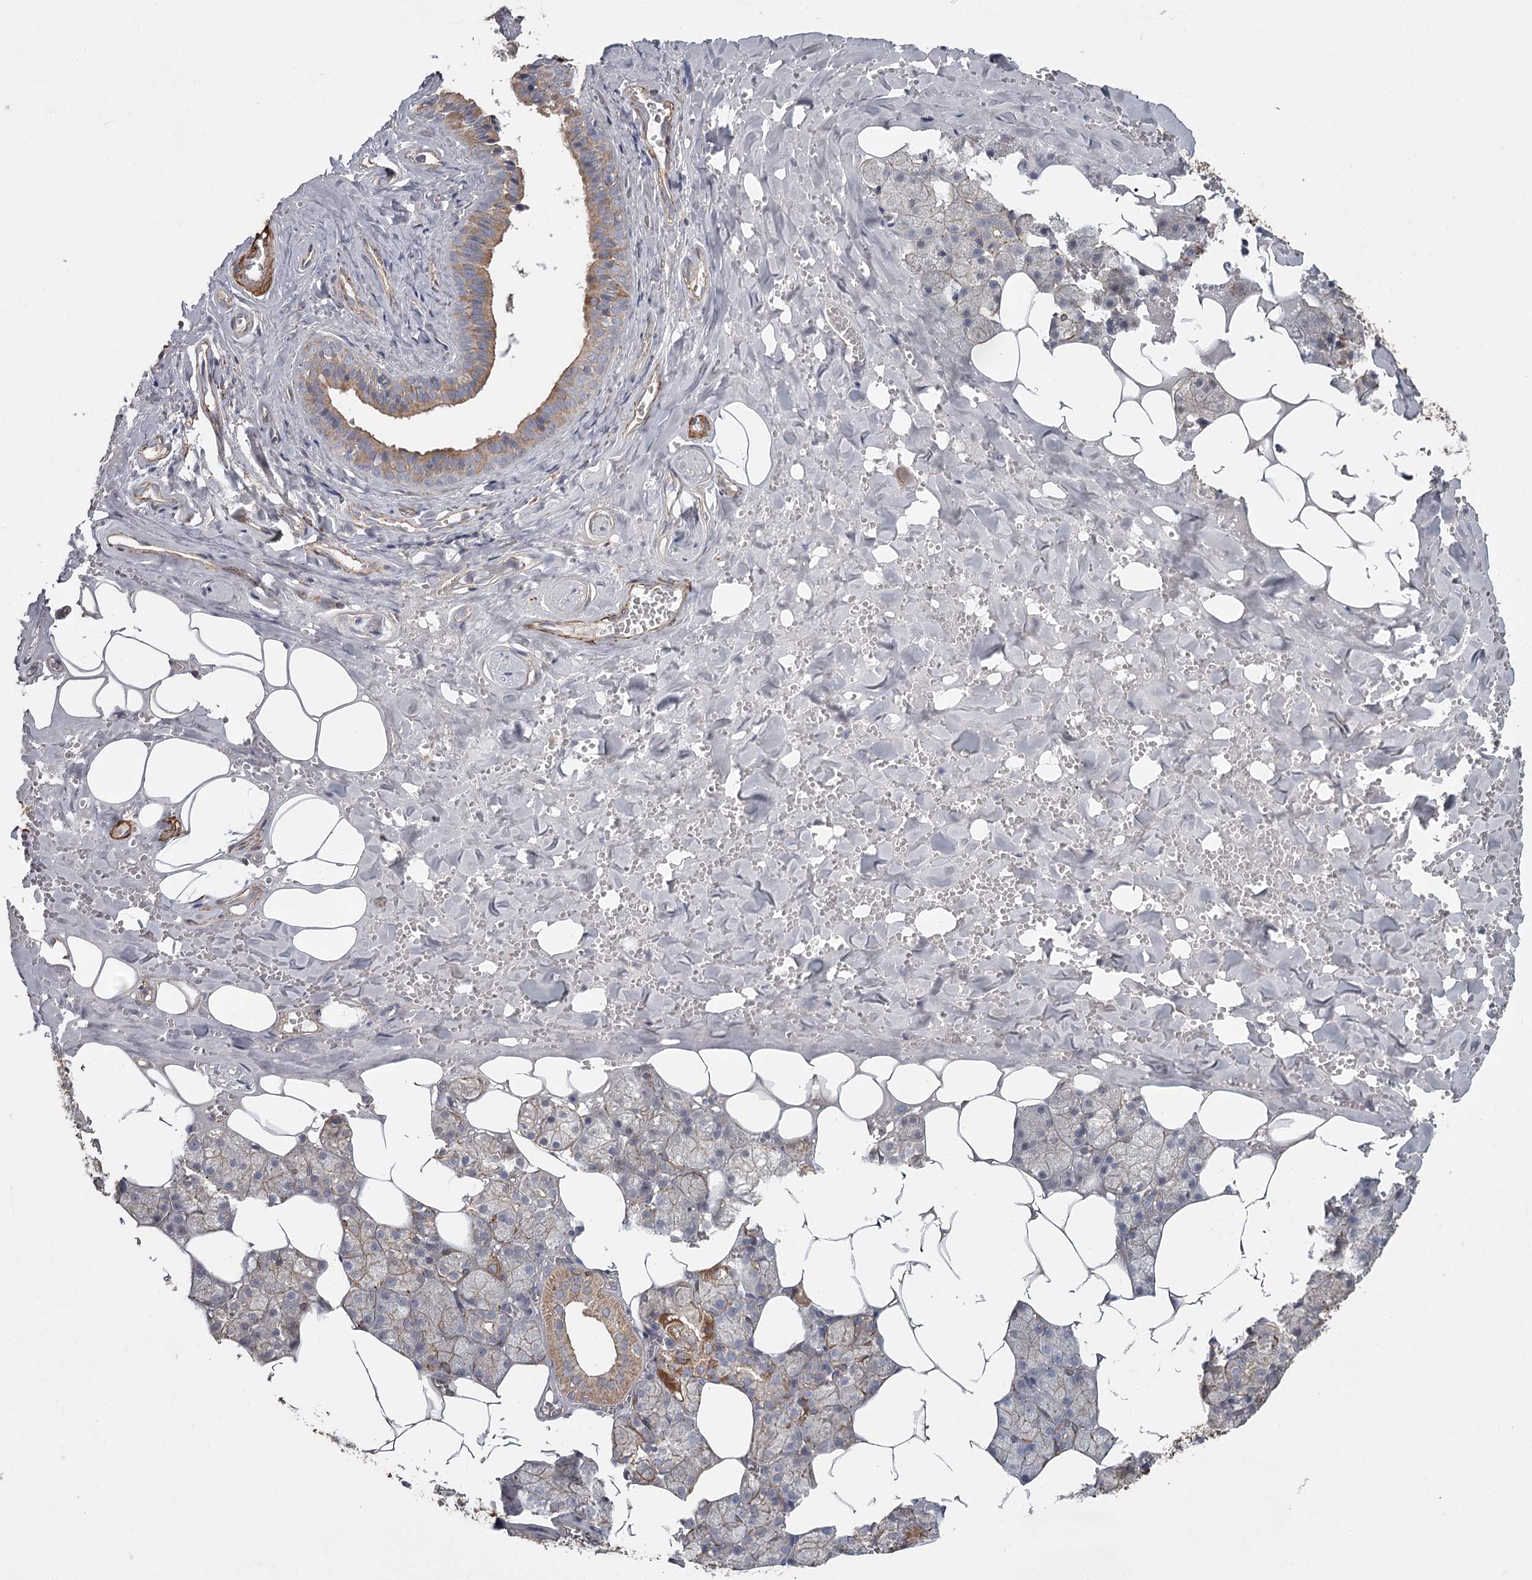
{"staining": {"intensity": "moderate", "quantity": "25%-75%", "location": "cytoplasmic/membranous"}, "tissue": "salivary gland", "cell_type": "Glandular cells", "image_type": "normal", "snomed": [{"axis": "morphology", "description": "Normal tissue, NOS"}, {"axis": "topography", "description": "Salivary gland"}], "caption": "High-magnification brightfield microscopy of benign salivary gland stained with DAB (brown) and counterstained with hematoxylin (blue). glandular cells exhibit moderate cytoplasmic/membranous staining is appreciated in about25%-75% of cells.", "gene": "DHRS9", "patient": {"sex": "male", "age": 62}}